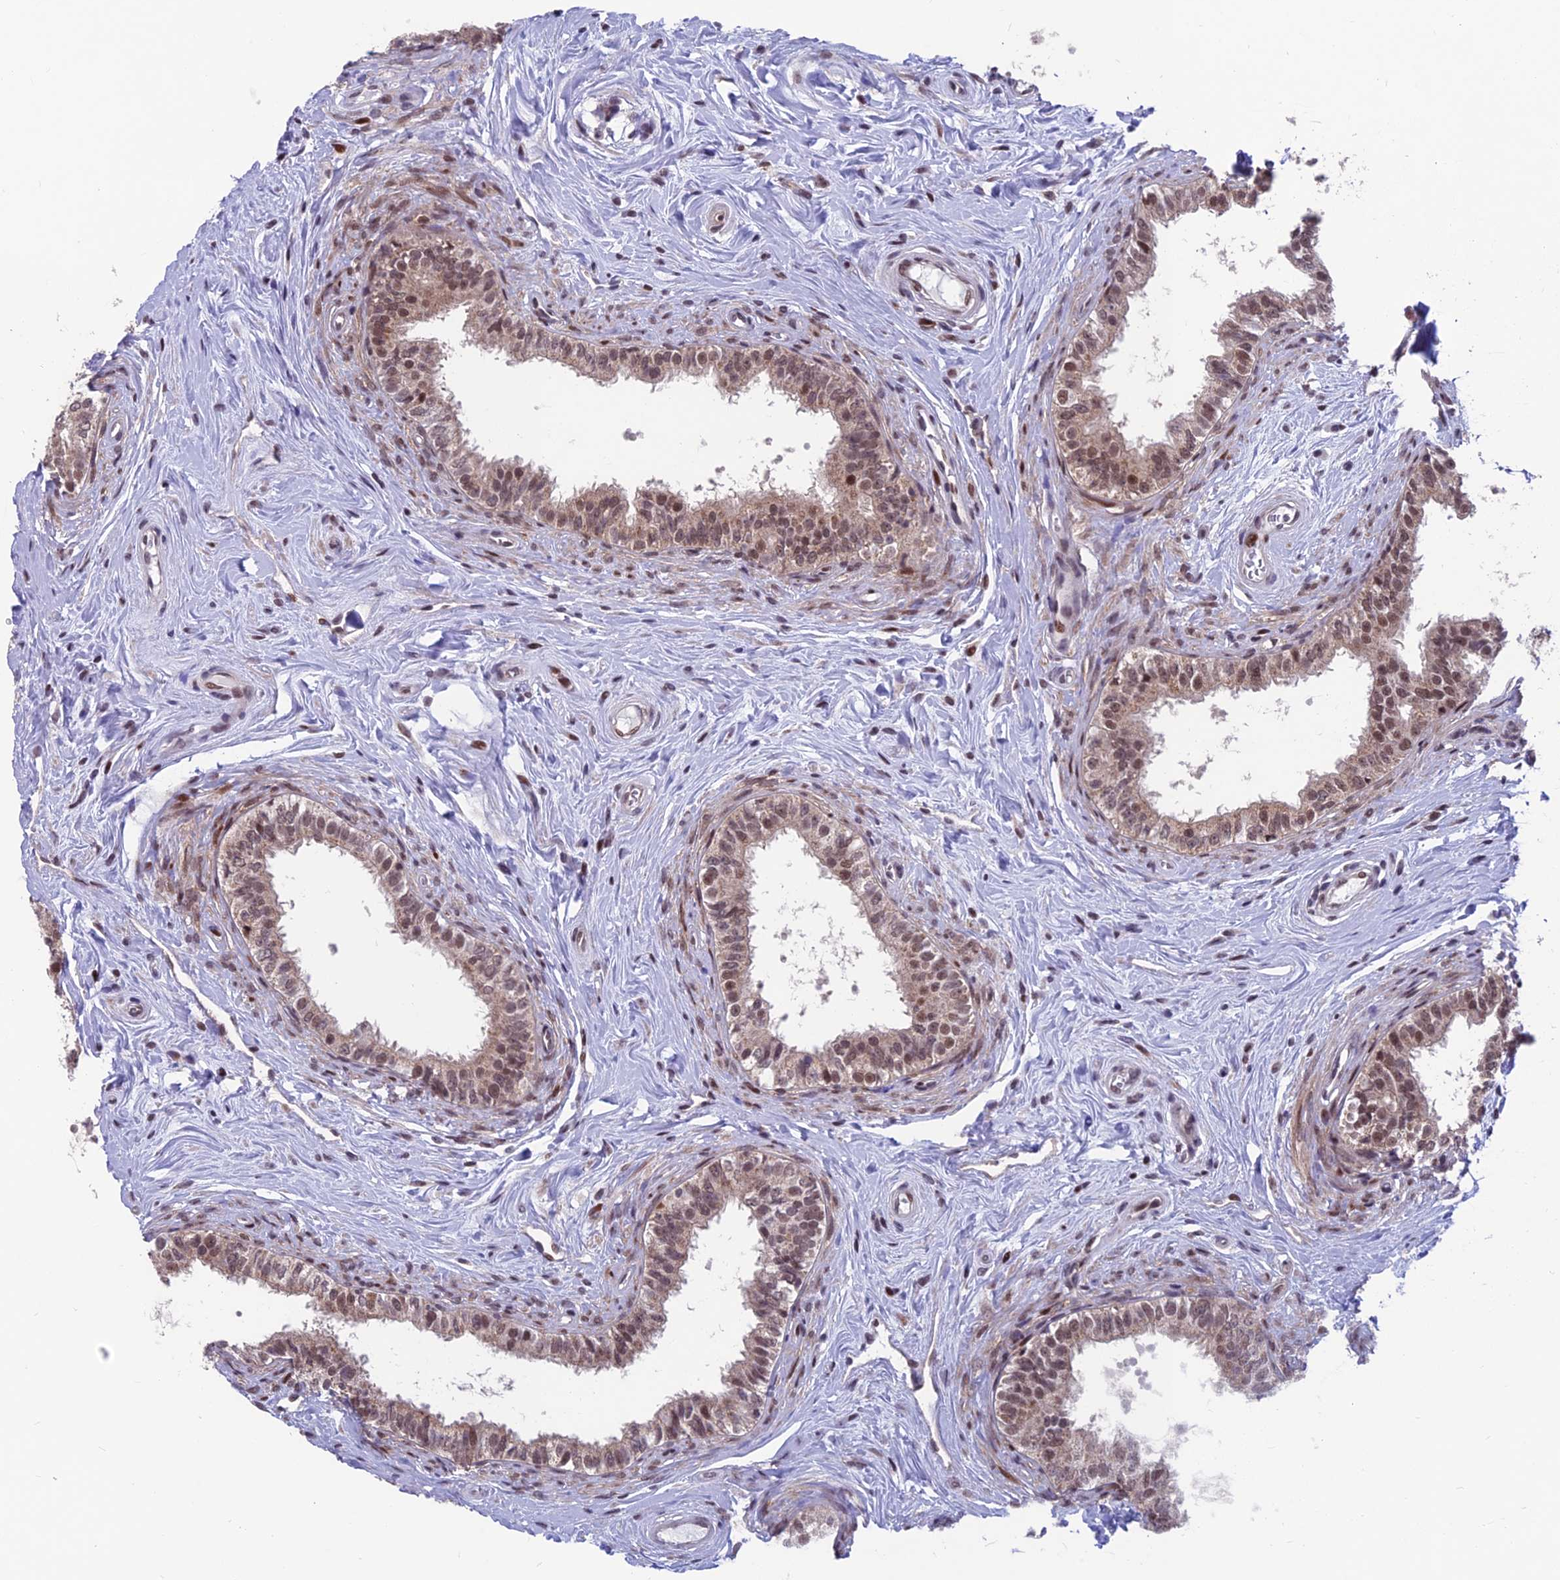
{"staining": {"intensity": "strong", "quantity": "25%-75%", "location": "nuclear"}, "tissue": "epididymis", "cell_type": "Glandular cells", "image_type": "normal", "snomed": [{"axis": "morphology", "description": "Normal tissue, NOS"}, {"axis": "topography", "description": "Epididymis"}], "caption": "This micrograph reveals immunohistochemistry staining of benign epididymis, with high strong nuclear positivity in about 25%-75% of glandular cells.", "gene": "KIAA1191", "patient": {"sex": "male", "age": 33}}